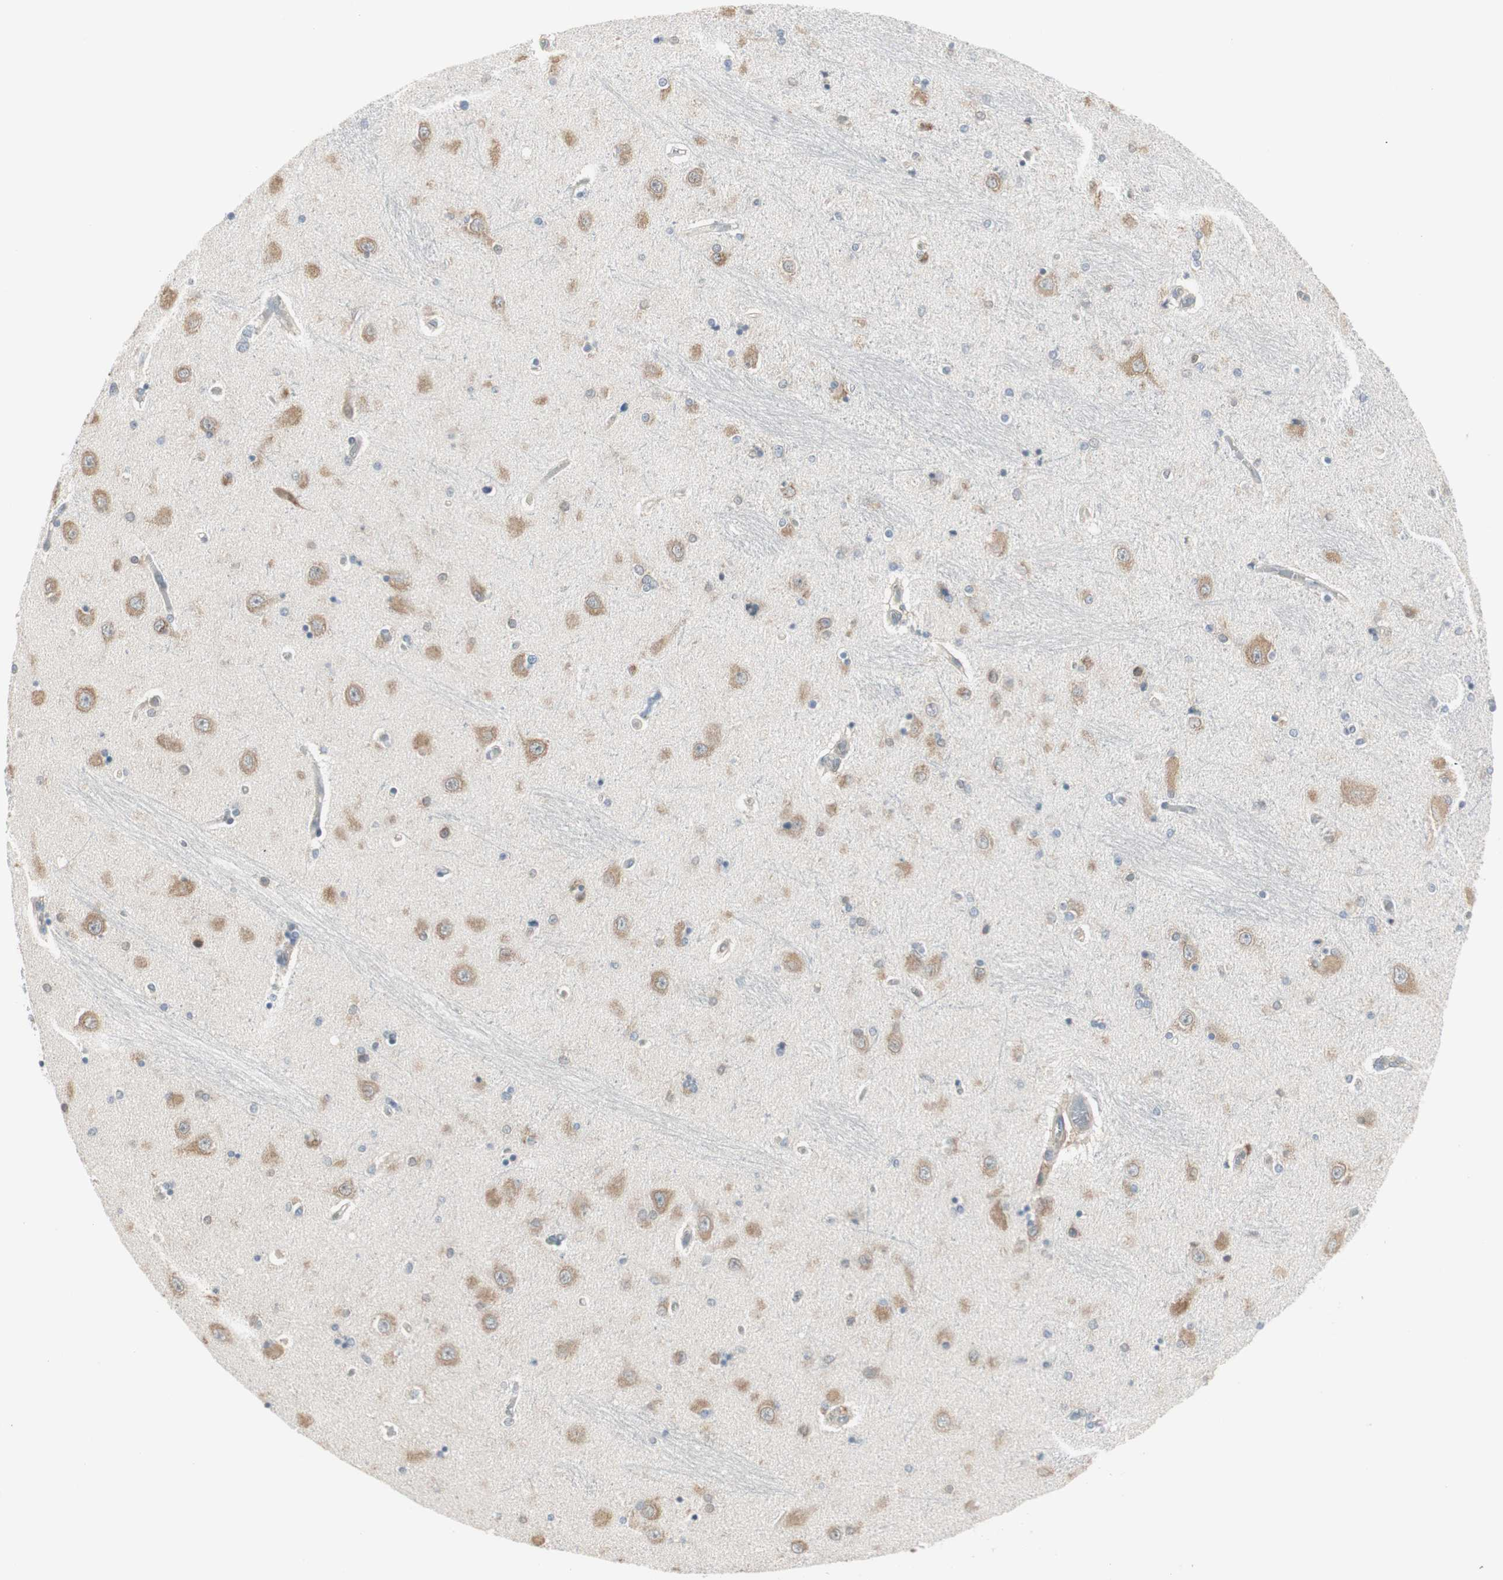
{"staining": {"intensity": "weak", "quantity": "25%-75%", "location": "cytoplasmic/membranous"}, "tissue": "hippocampus", "cell_type": "Glial cells", "image_type": "normal", "snomed": [{"axis": "morphology", "description": "Normal tissue, NOS"}, {"axis": "topography", "description": "Hippocampus"}], "caption": "Glial cells reveal low levels of weak cytoplasmic/membranous expression in approximately 25%-75% of cells in normal hippocampus. (IHC, brightfield microscopy, high magnification).", "gene": "ZFP36", "patient": {"sex": "female", "age": 54}}